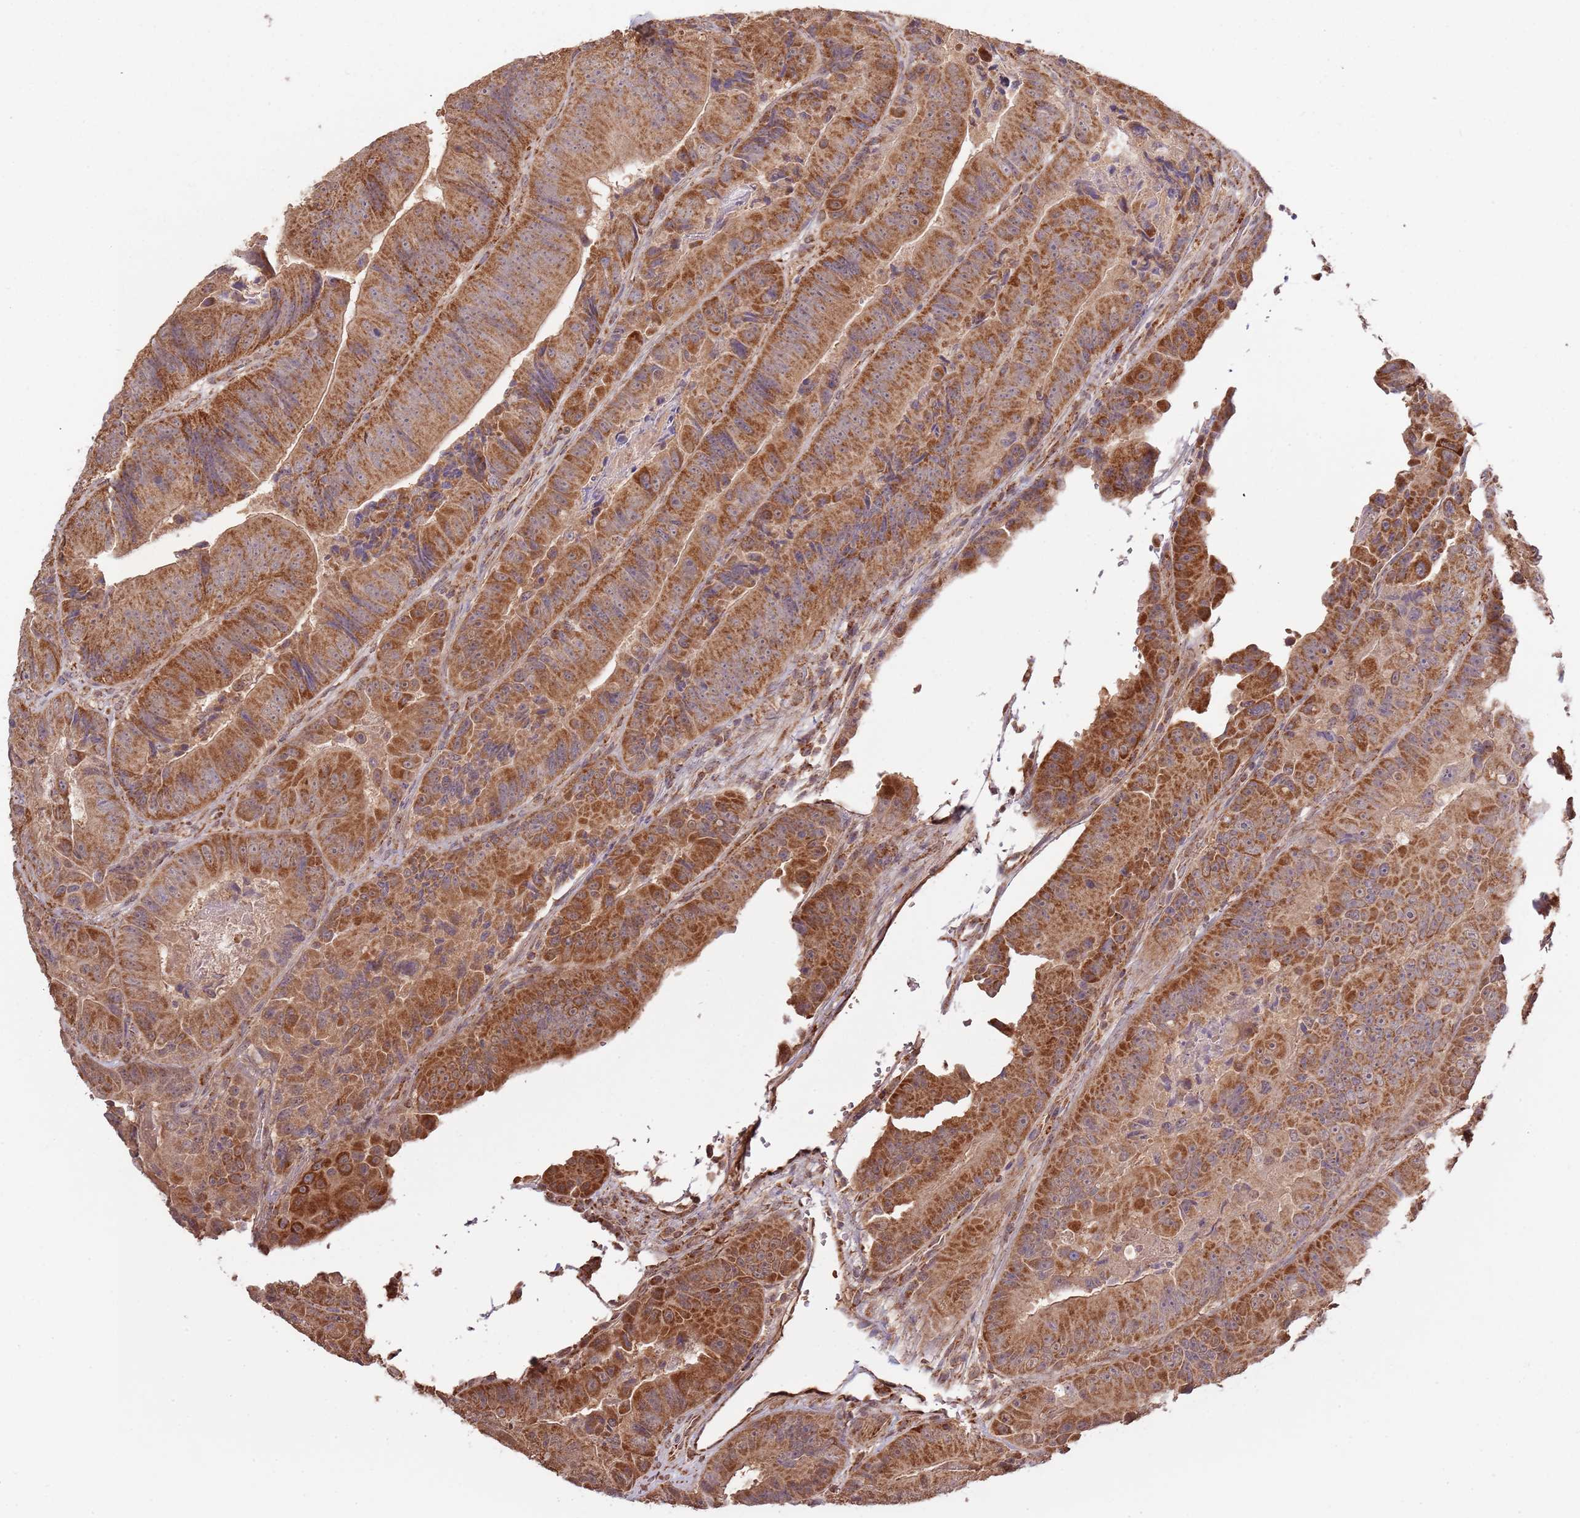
{"staining": {"intensity": "strong", "quantity": ">75%", "location": "cytoplasmic/membranous"}, "tissue": "colorectal cancer", "cell_type": "Tumor cells", "image_type": "cancer", "snomed": [{"axis": "morphology", "description": "Adenocarcinoma, NOS"}, {"axis": "topography", "description": "Colon"}], "caption": "This micrograph exhibits immunohistochemistry (IHC) staining of human colorectal cancer (adenocarcinoma), with high strong cytoplasmic/membranous expression in about >75% of tumor cells.", "gene": "IL17RD", "patient": {"sex": "female", "age": 86}}